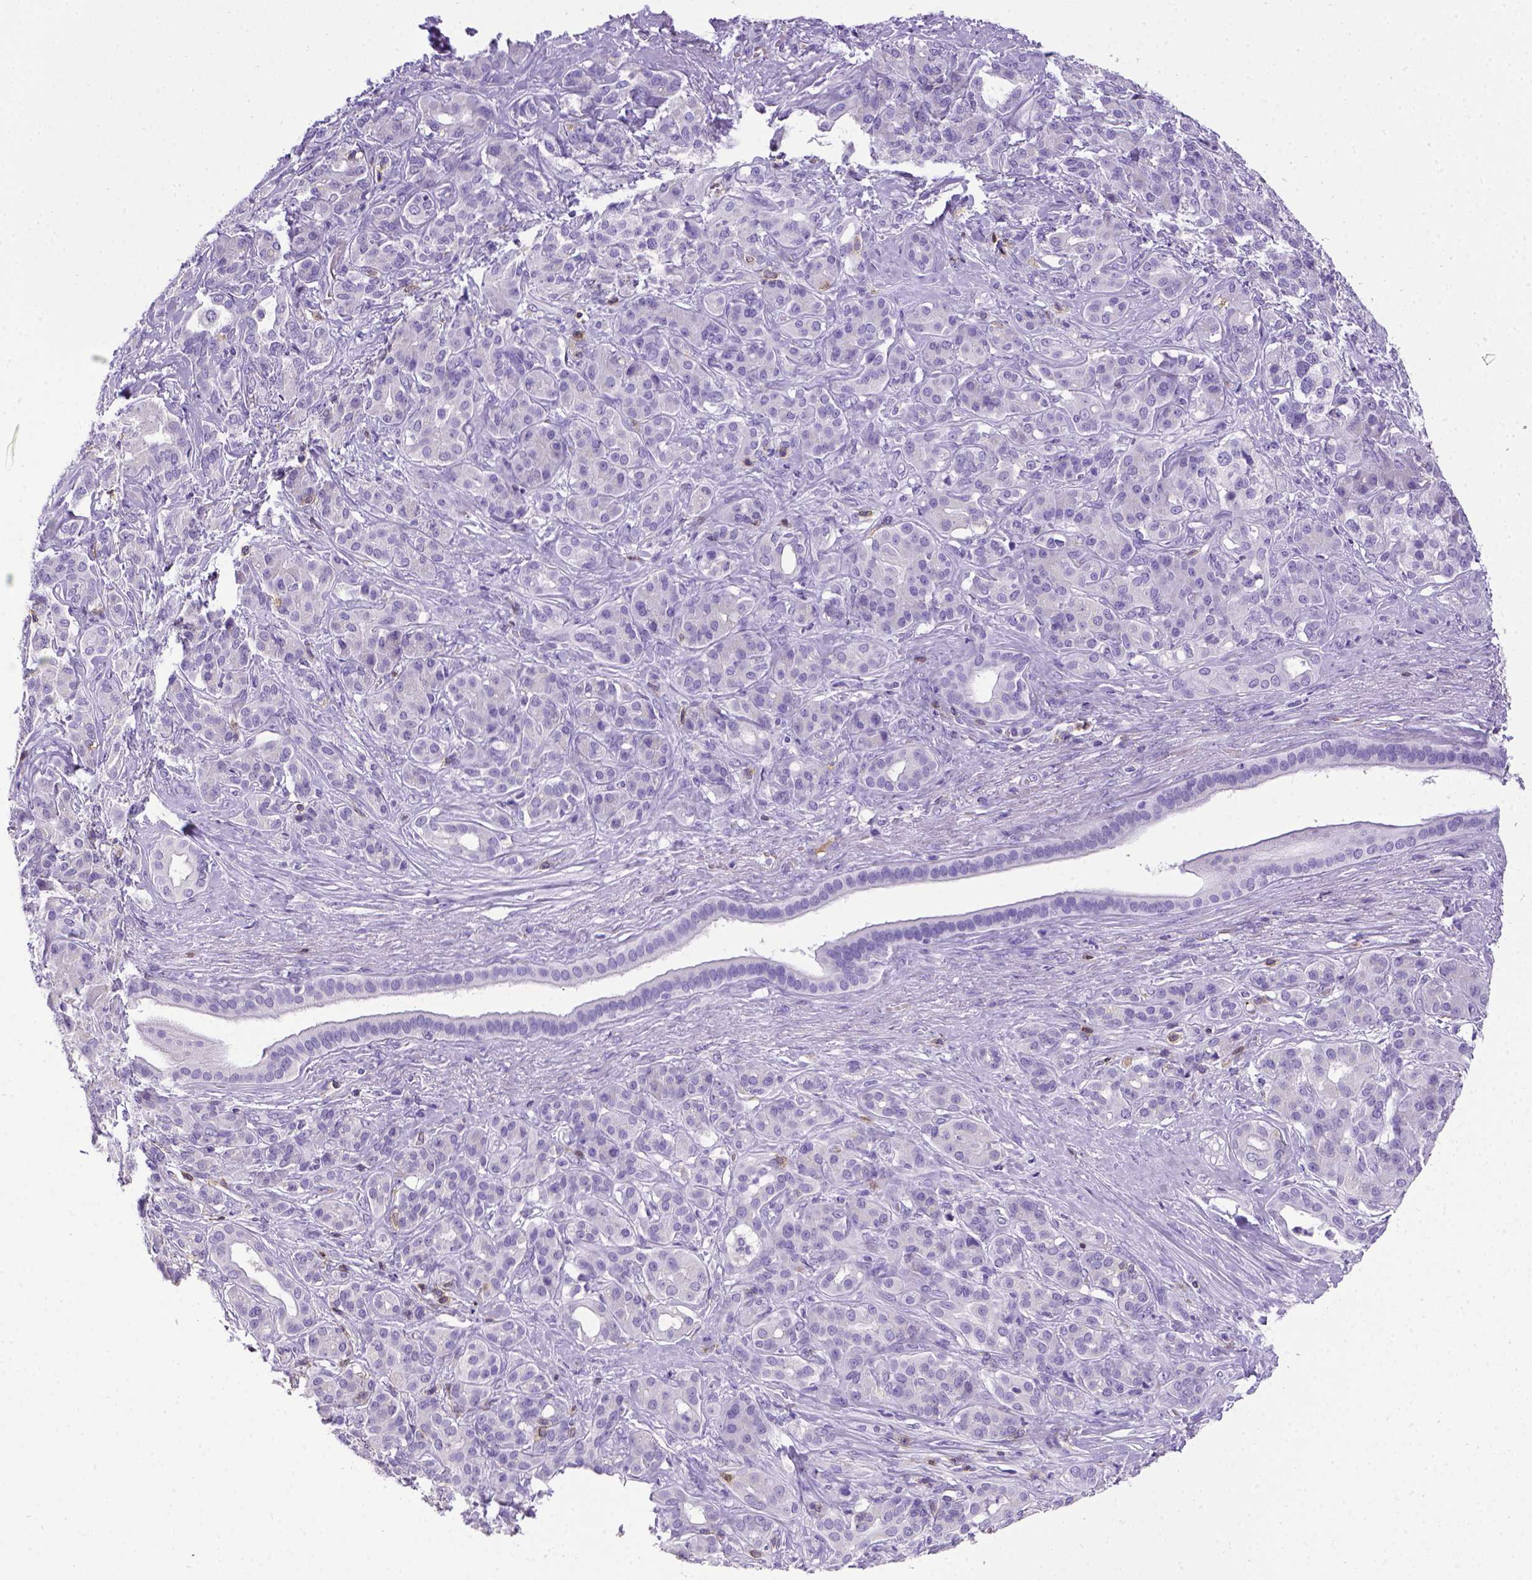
{"staining": {"intensity": "negative", "quantity": "none", "location": "none"}, "tissue": "pancreatic cancer", "cell_type": "Tumor cells", "image_type": "cancer", "snomed": [{"axis": "morphology", "description": "Normal tissue, NOS"}, {"axis": "morphology", "description": "Inflammation, NOS"}, {"axis": "morphology", "description": "Adenocarcinoma, NOS"}, {"axis": "topography", "description": "Pancreas"}], "caption": "IHC of human adenocarcinoma (pancreatic) reveals no expression in tumor cells. The staining is performed using DAB brown chromogen with nuclei counter-stained in using hematoxylin.", "gene": "CD3E", "patient": {"sex": "male", "age": 57}}